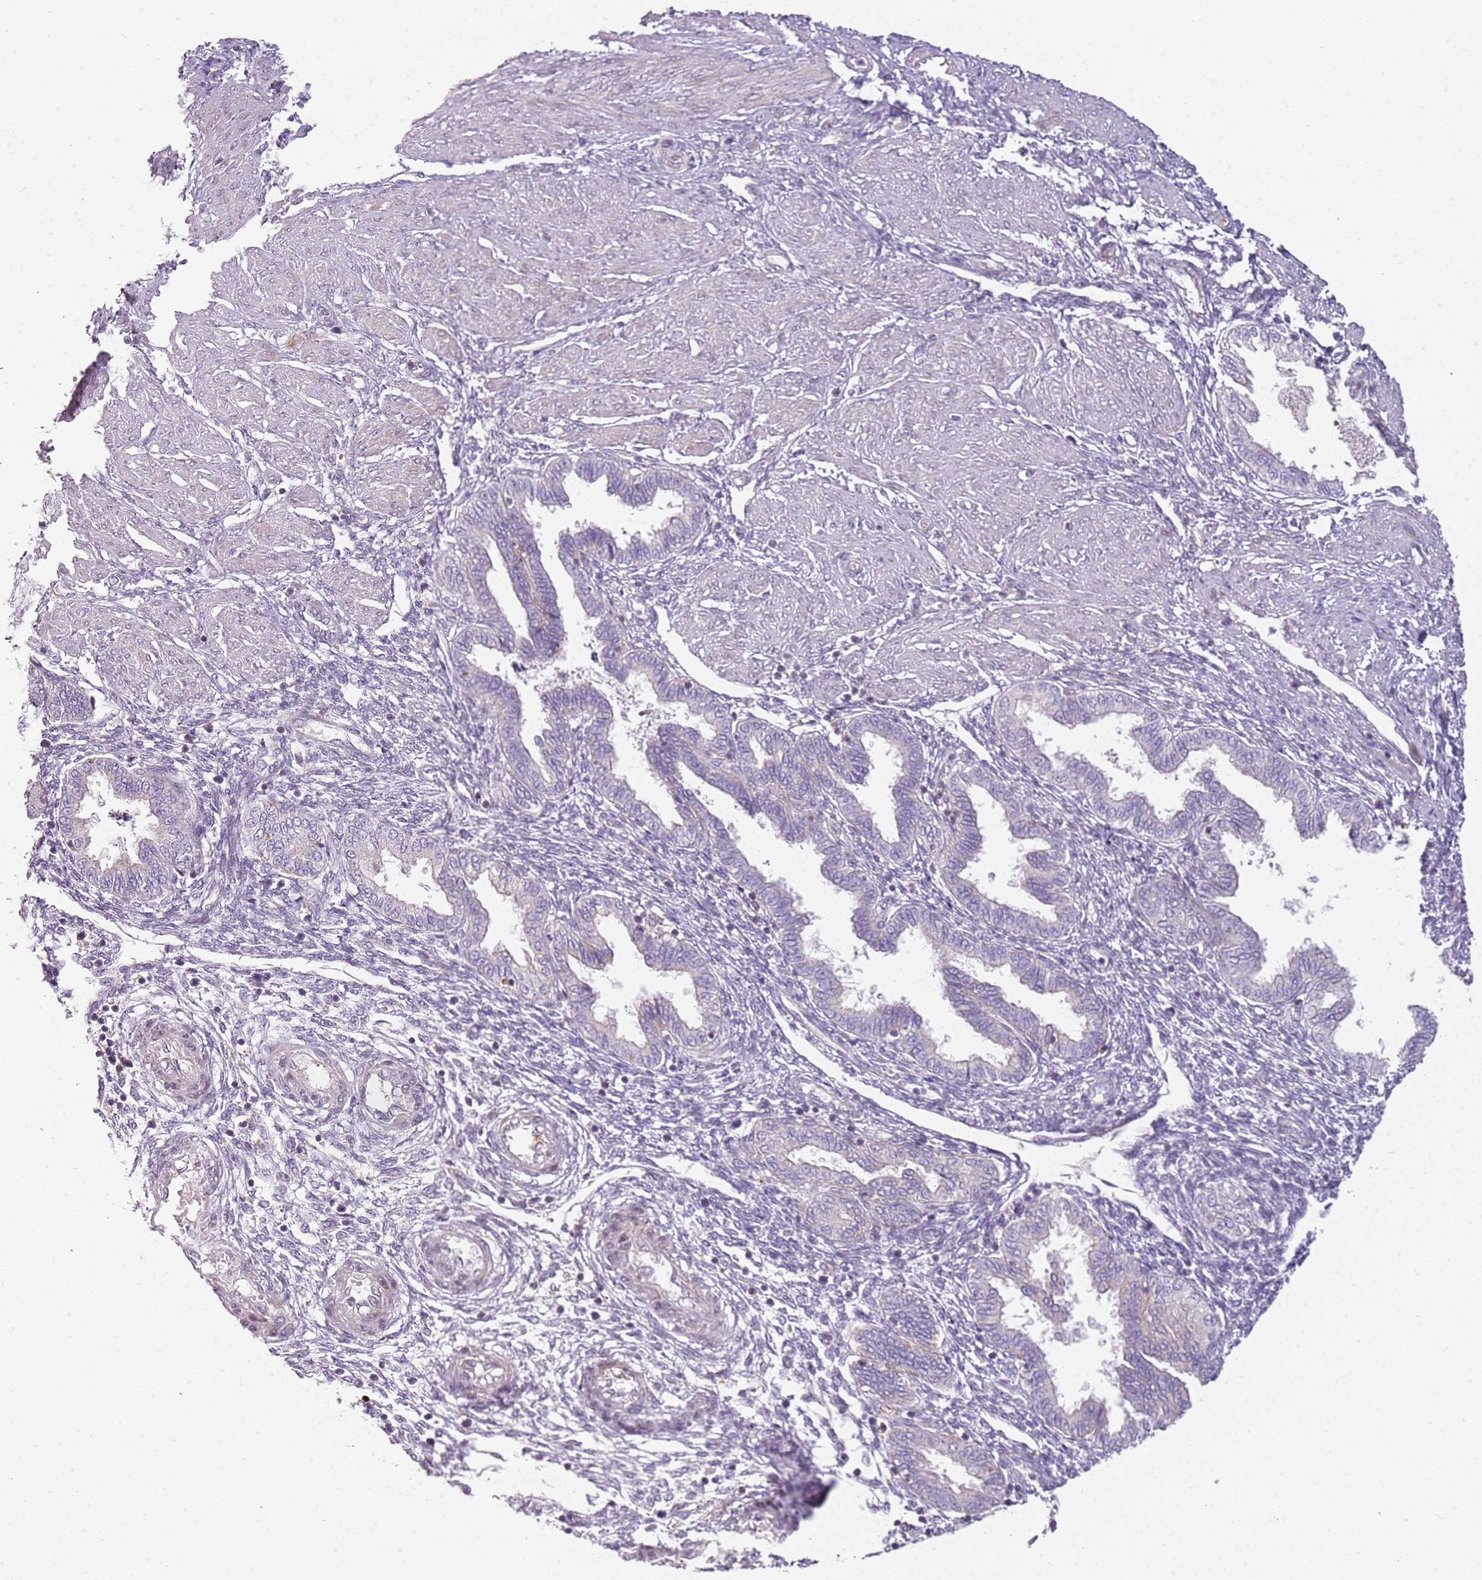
{"staining": {"intensity": "negative", "quantity": "none", "location": "none"}, "tissue": "endometrium", "cell_type": "Cells in endometrial stroma", "image_type": "normal", "snomed": [{"axis": "morphology", "description": "Normal tissue, NOS"}, {"axis": "topography", "description": "Endometrium"}], "caption": "A micrograph of human endometrium is negative for staining in cells in endometrial stroma.", "gene": "DEFB116", "patient": {"sex": "female", "age": 33}}